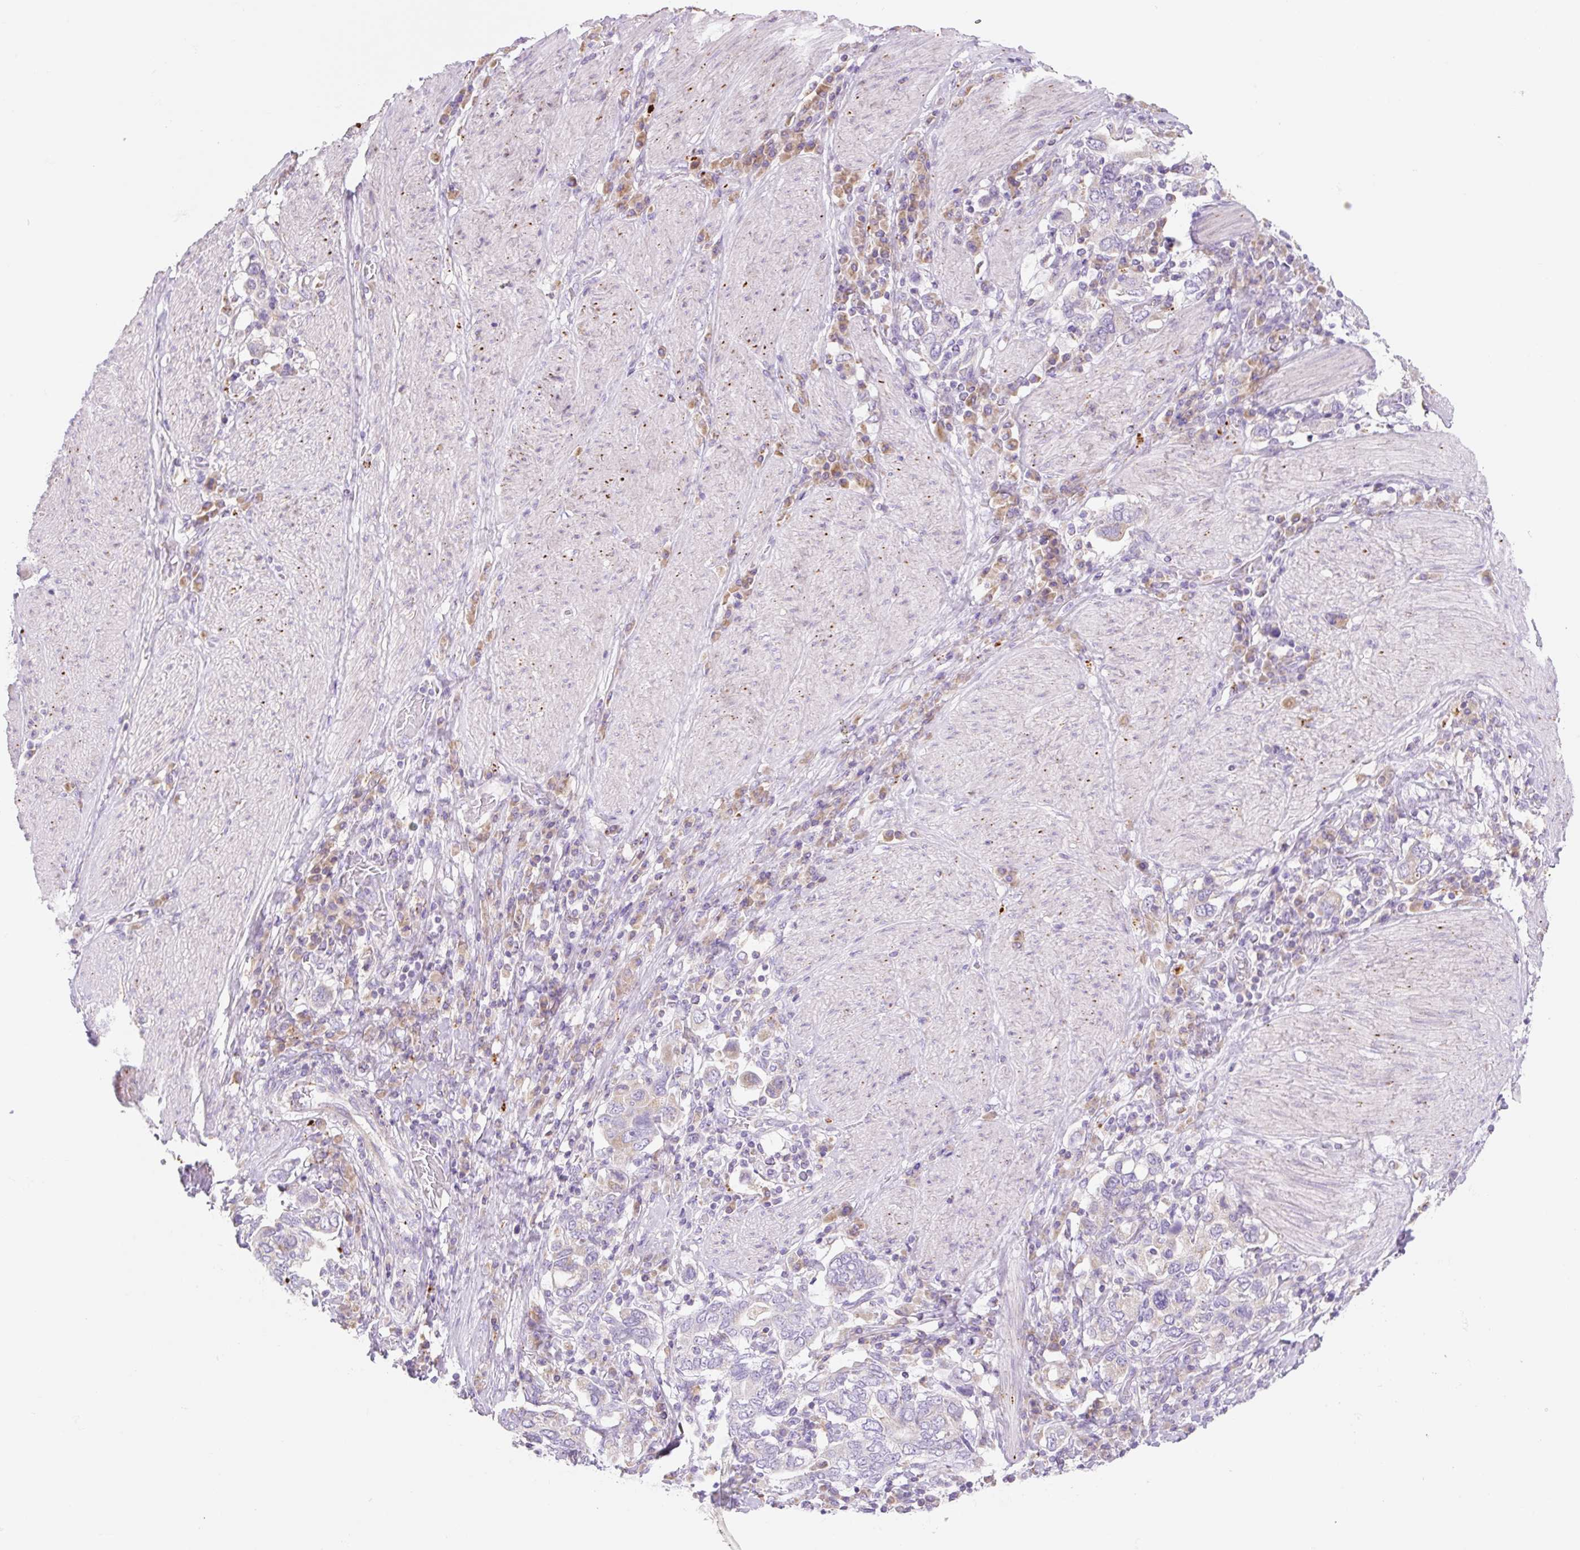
{"staining": {"intensity": "negative", "quantity": "none", "location": "none"}, "tissue": "stomach cancer", "cell_type": "Tumor cells", "image_type": "cancer", "snomed": [{"axis": "morphology", "description": "Adenocarcinoma, NOS"}, {"axis": "topography", "description": "Stomach, upper"}, {"axis": "topography", "description": "Stomach"}], "caption": "High magnification brightfield microscopy of stomach cancer (adenocarcinoma) stained with DAB (3,3'-diaminobenzidine) (brown) and counterstained with hematoxylin (blue): tumor cells show no significant staining. (DAB (3,3'-diaminobenzidine) immunohistochemistry (IHC), high magnification).", "gene": "CLEC3A", "patient": {"sex": "male", "age": 62}}